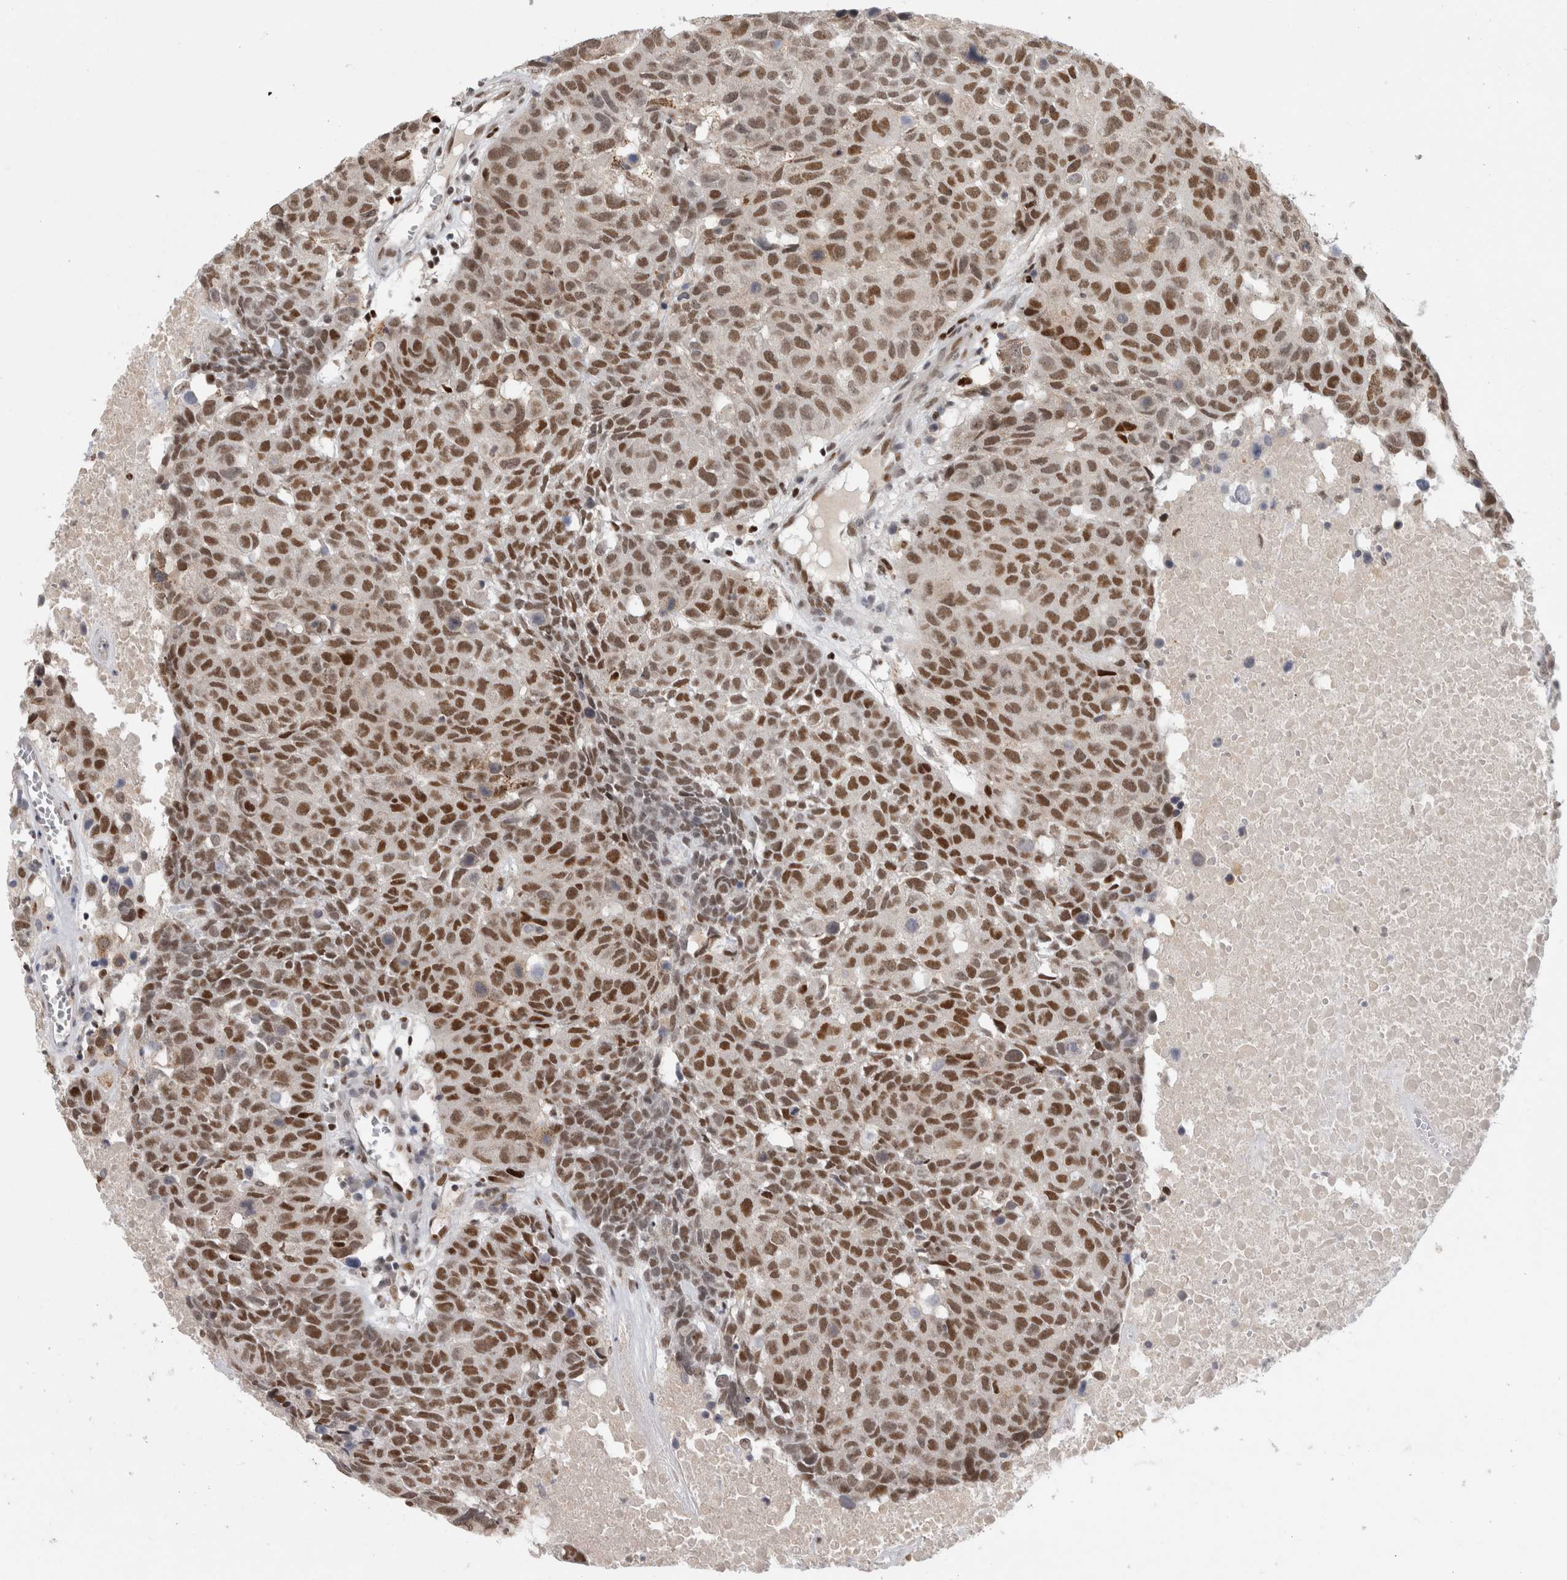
{"staining": {"intensity": "strong", "quantity": ">75%", "location": "nuclear"}, "tissue": "head and neck cancer", "cell_type": "Tumor cells", "image_type": "cancer", "snomed": [{"axis": "morphology", "description": "Squamous cell carcinoma, NOS"}, {"axis": "topography", "description": "Head-Neck"}], "caption": "Human head and neck cancer stained for a protein (brown) reveals strong nuclear positive positivity in about >75% of tumor cells.", "gene": "SRARP", "patient": {"sex": "male", "age": 66}}